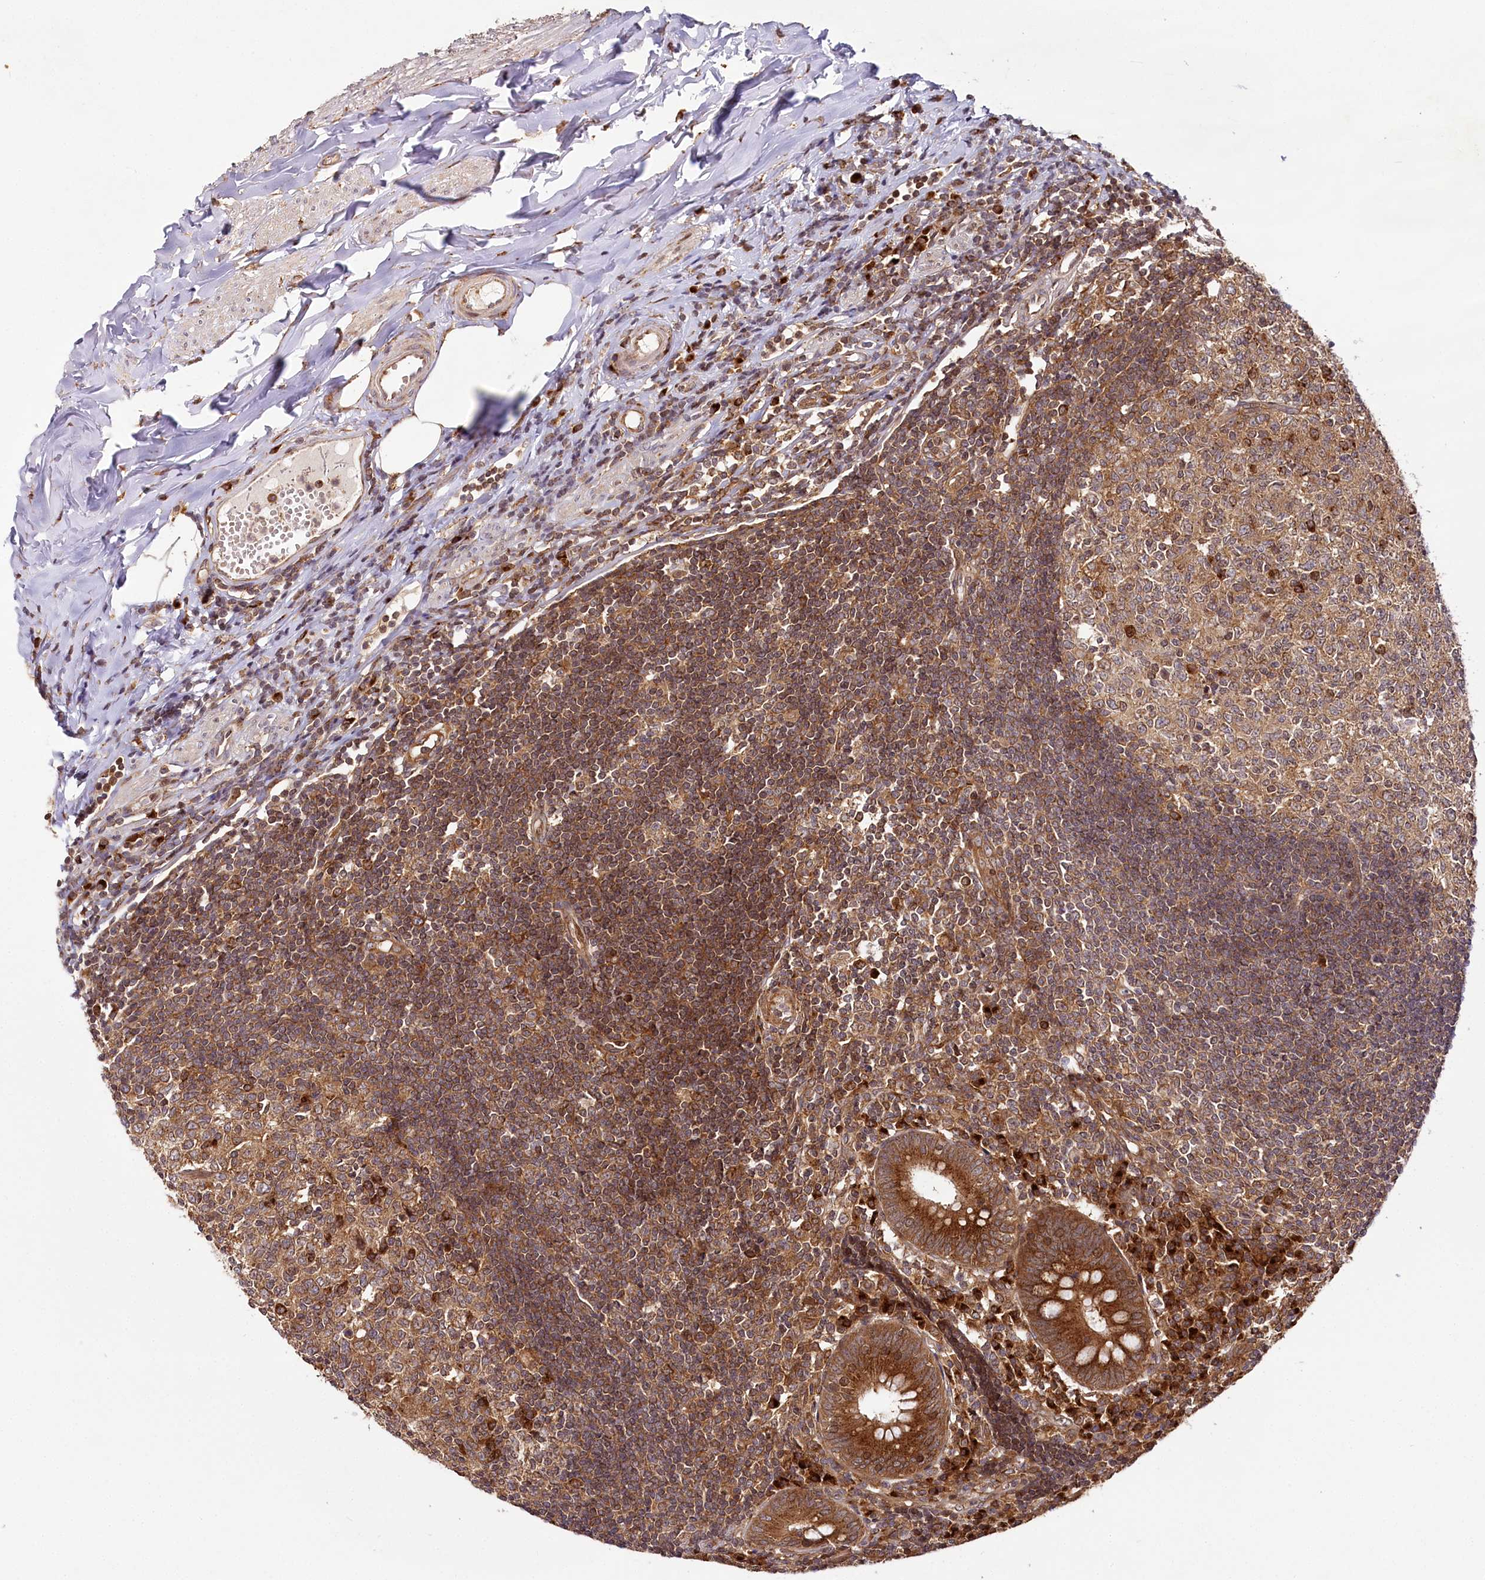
{"staining": {"intensity": "strong", "quantity": ">75%", "location": "cytoplasmic/membranous"}, "tissue": "appendix", "cell_type": "Glandular cells", "image_type": "normal", "snomed": [{"axis": "morphology", "description": "Normal tissue, NOS"}, {"axis": "topography", "description": "Appendix"}], "caption": "Immunohistochemistry (IHC) (DAB) staining of unremarkable appendix displays strong cytoplasmic/membranous protein staining in approximately >75% of glandular cells. The protein of interest is shown in brown color, while the nuclei are stained blue.", "gene": "COPG1", "patient": {"sex": "female", "age": 54}}